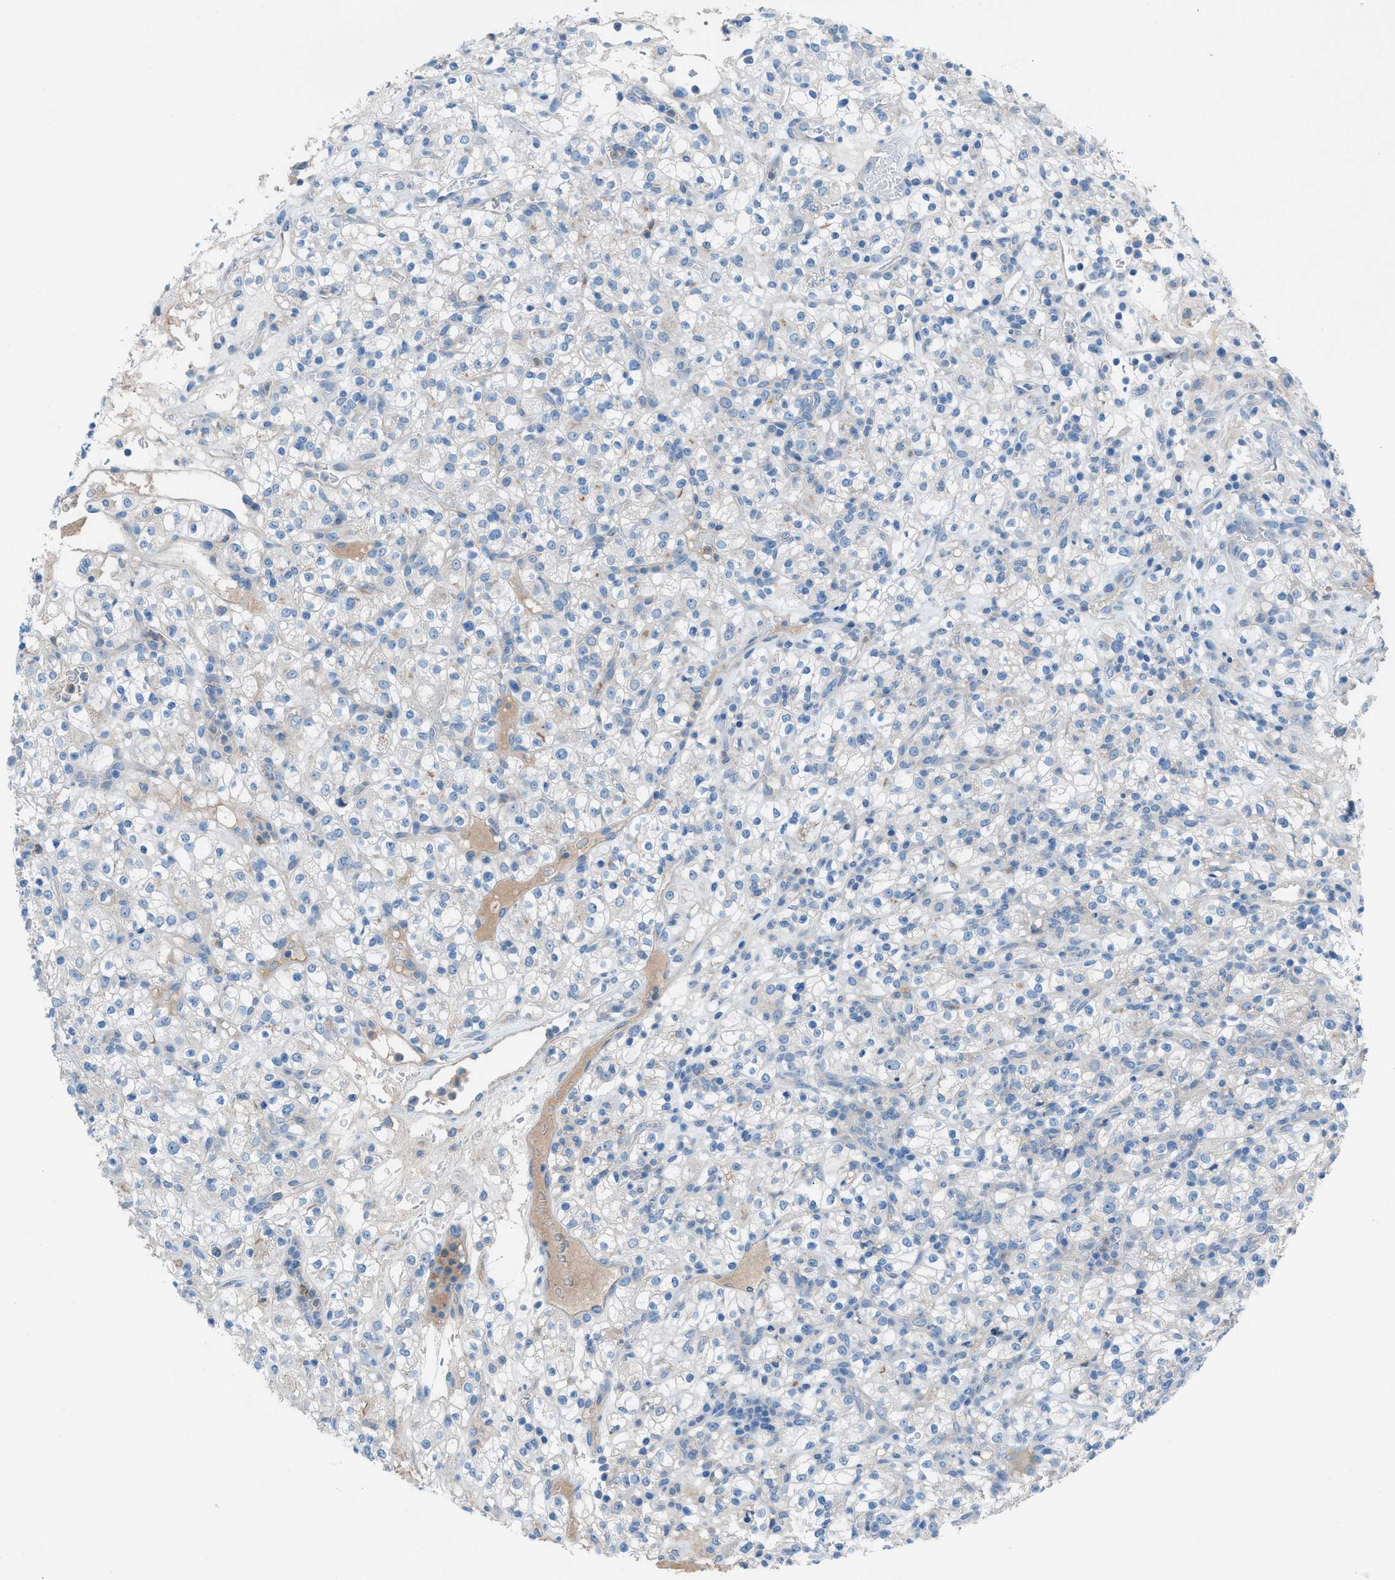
{"staining": {"intensity": "negative", "quantity": "none", "location": "none"}, "tissue": "renal cancer", "cell_type": "Tumor cells", "image_type": "cancer", "snomed": [{"axis": "morphology", "description": "Normal tissue, NOS"}, {"axis": "morphology", "description": "Adenocarcinoma, NOS"}, {"axis": "topography", "description": "Kidney"}], "caption": "Tumor cells are negative for protein expression in human renal adenocarcinoma.", "gene": "C5AR2", "patient": {"sex": "female", "age": 72}}